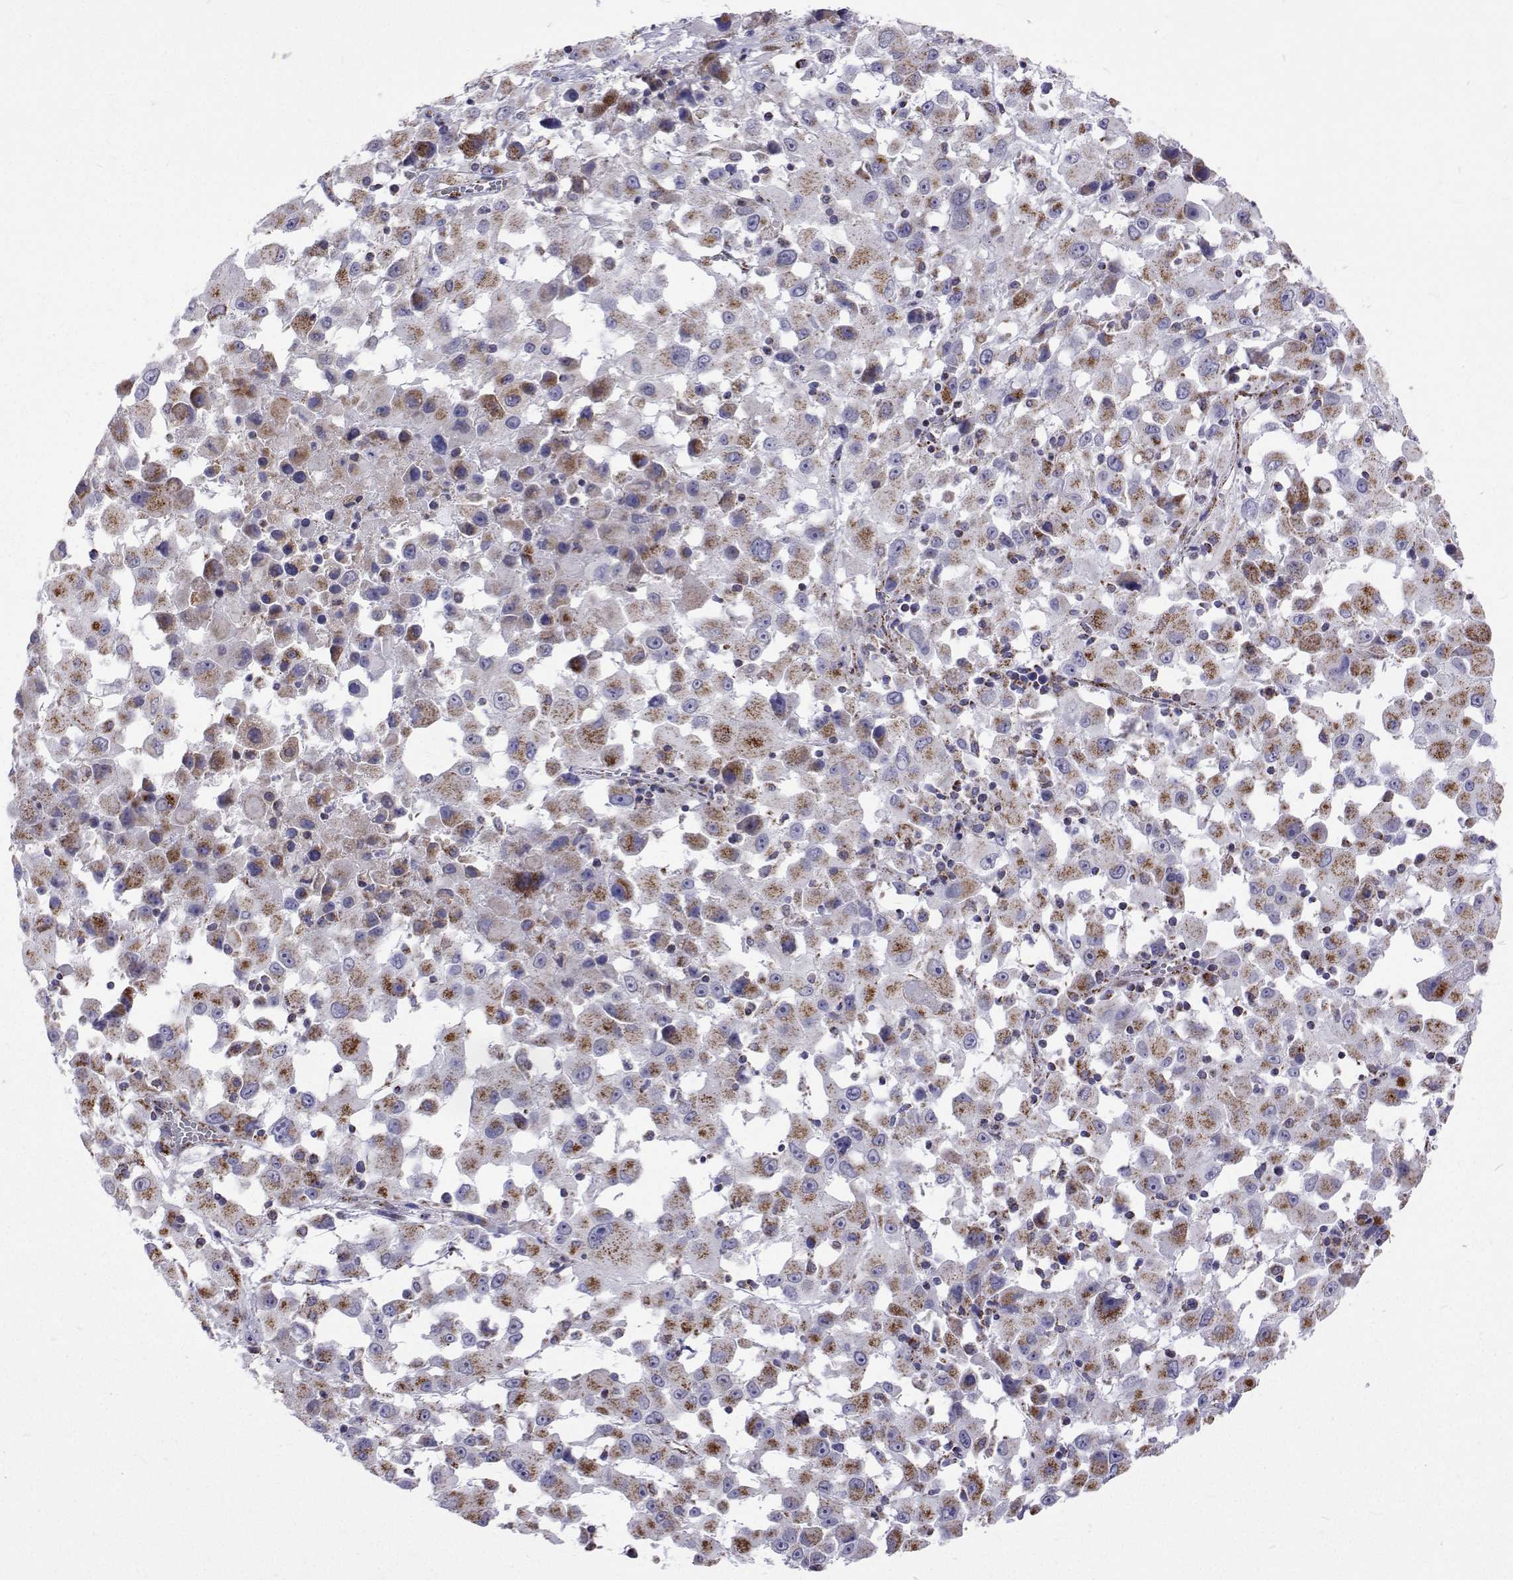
{"staining": {"intensity": "moderate", "quantity": "<25%", "location": "cytoplasmic/membranous"}, "tissue": "melanoma", "cell_type": "Tumor cells", "image_type": "cancer", "snomed": [{"axis": "morphology", "description": "Malignant melanoma, Metastatic site"}, {"axis": "topography", "description": "Soft tissue"}], "caption": "Malignant melanoma (metastatic site) stained with a brown dye exhibits moderate cytoplasmic/membranous positive staining in about <25% of tumor cells.", "gene": "MCCC2", "patient": {"sex": "male", "age": 50}}